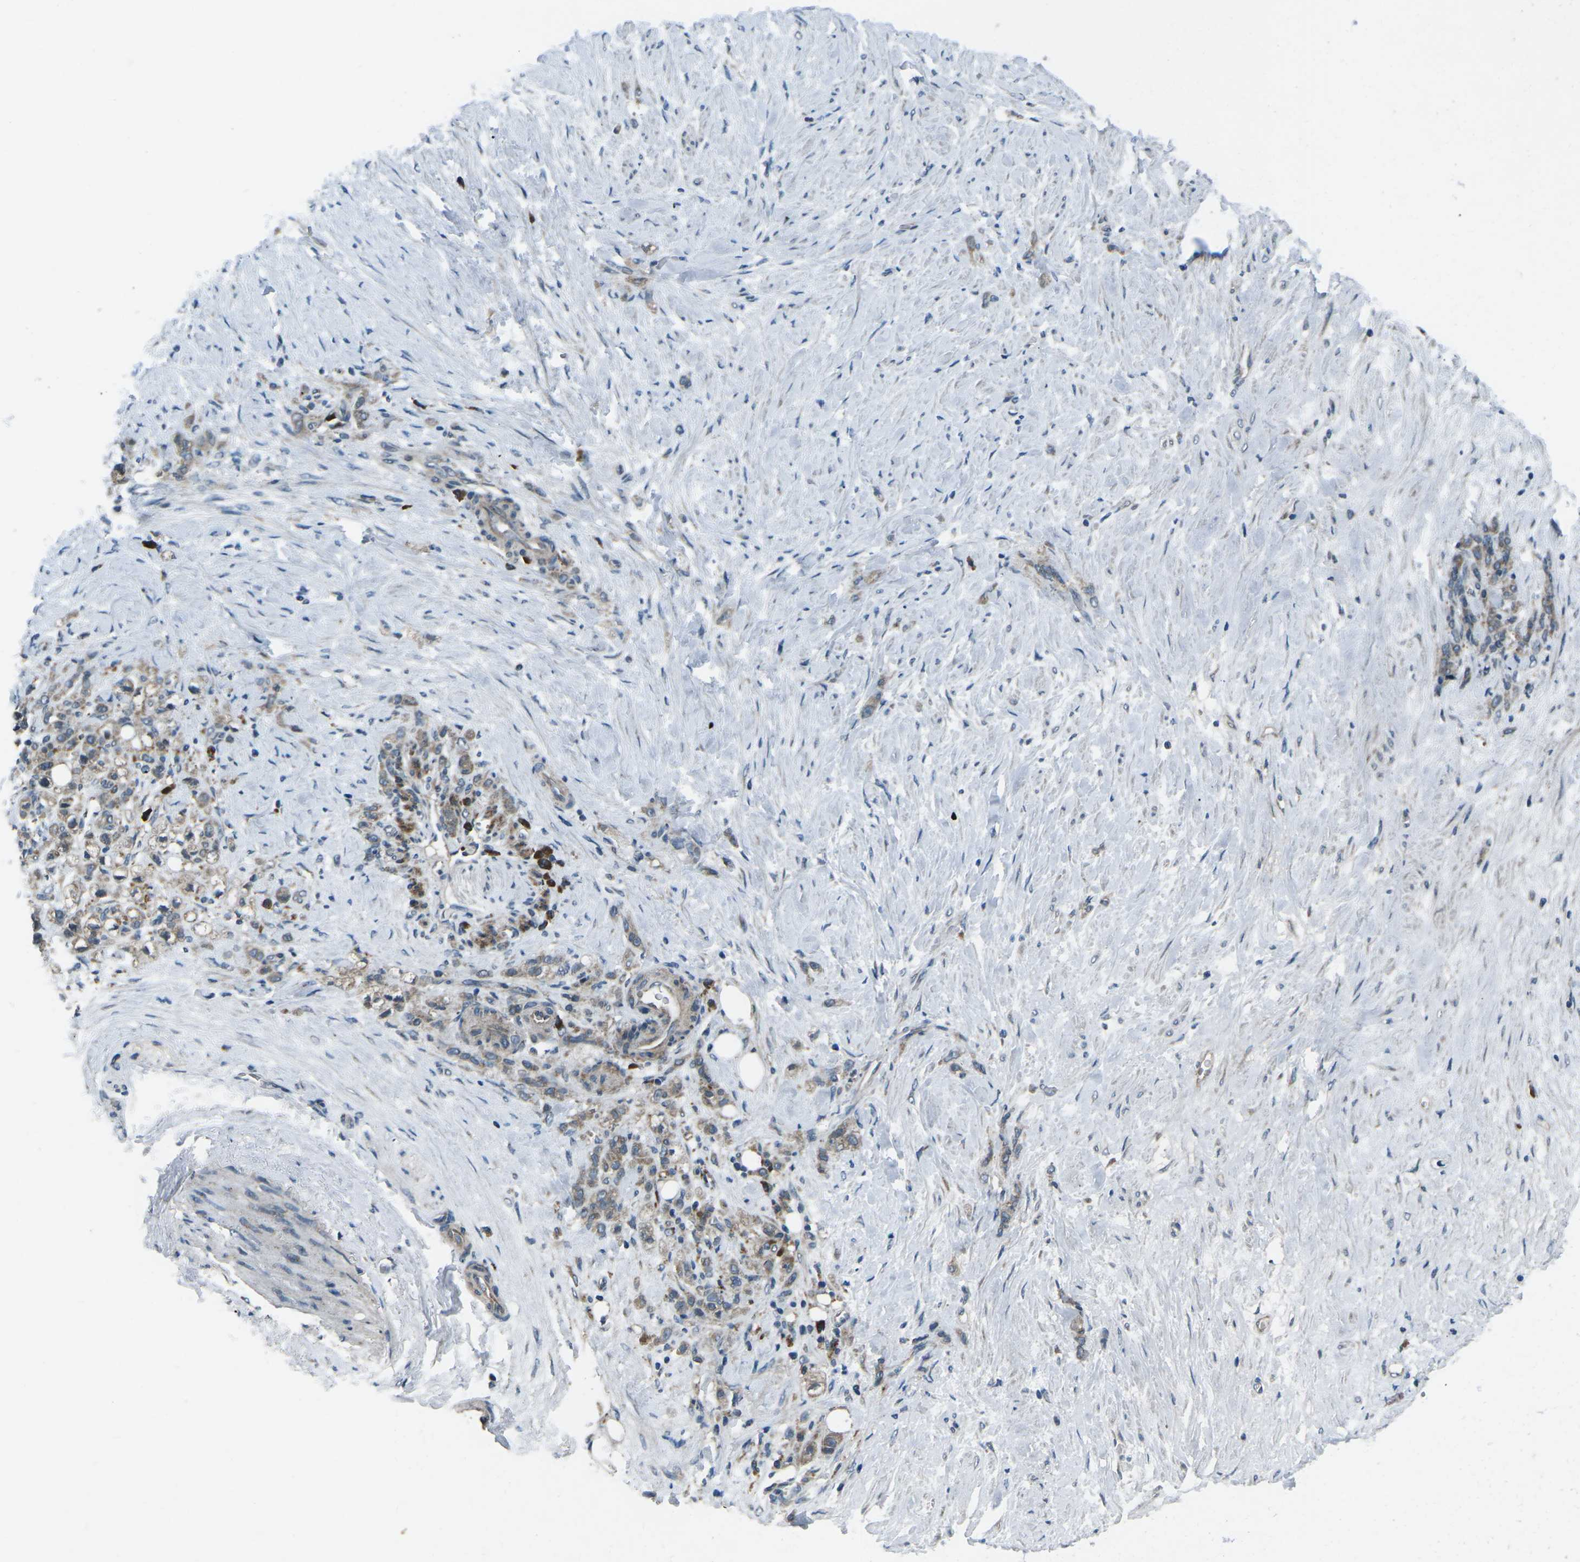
{"staining": {"intensity": "moderate", "quantity": ">75%", "location": "cytoplasmic/membranous"}, "tissue": "stomach cancer", "cell_type": "Tumor cells", "image_type": "cancer", "snomed": [{"axis": "morphology", "description": "Adenocarcinoma, NOS"}, {"axis": "topography", "description": "Stomach"}], "caption": "Tumor cells show moderate cytoplasmic/membranous staining in approximately >75% of cells in adenocarcinoma (stomach).", "gene": "CDK16", "patient": {"sex": "male", "age": 82}}